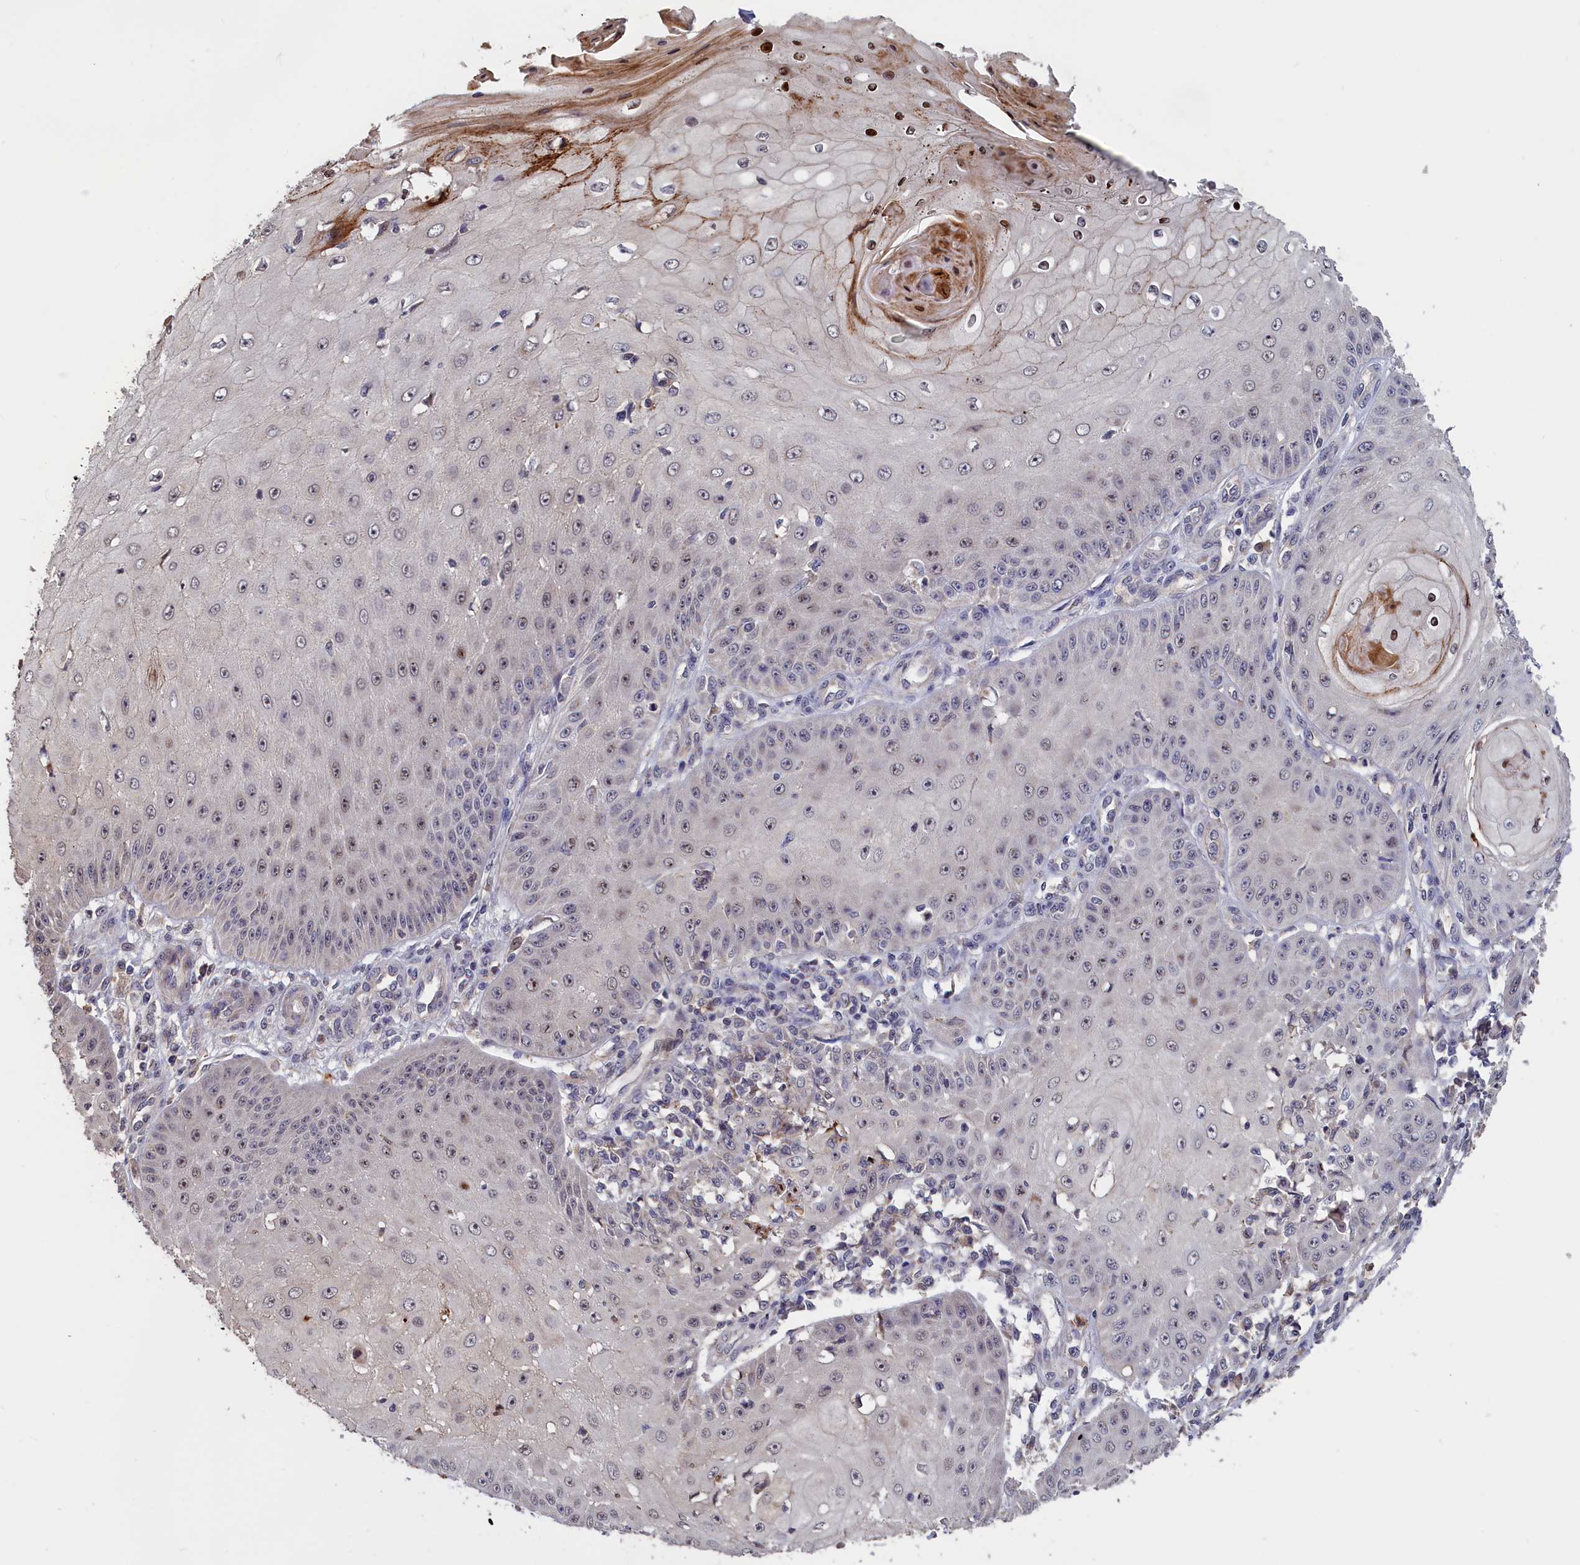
{"staining": {"intensity": "weak", "quantity": "<25%", "location": "nuclear"}, "tissue": "skin cancer", "cell_type": "Tumor cells", "image_type": "cancer", "snomed": [{"axis": "morphology", "description": "Squamous cell carcinoma, NOS"}, {"axis": "topography", "description": "Skin"}], "caption": "This is a micrograph of immunohistochemistry (IHC) staining of skin squamous cell carcinoma, which shows no expression in tumor cells.", "gene": "EPB41L4B", "patient": {"sex": "male", "age": 70}}